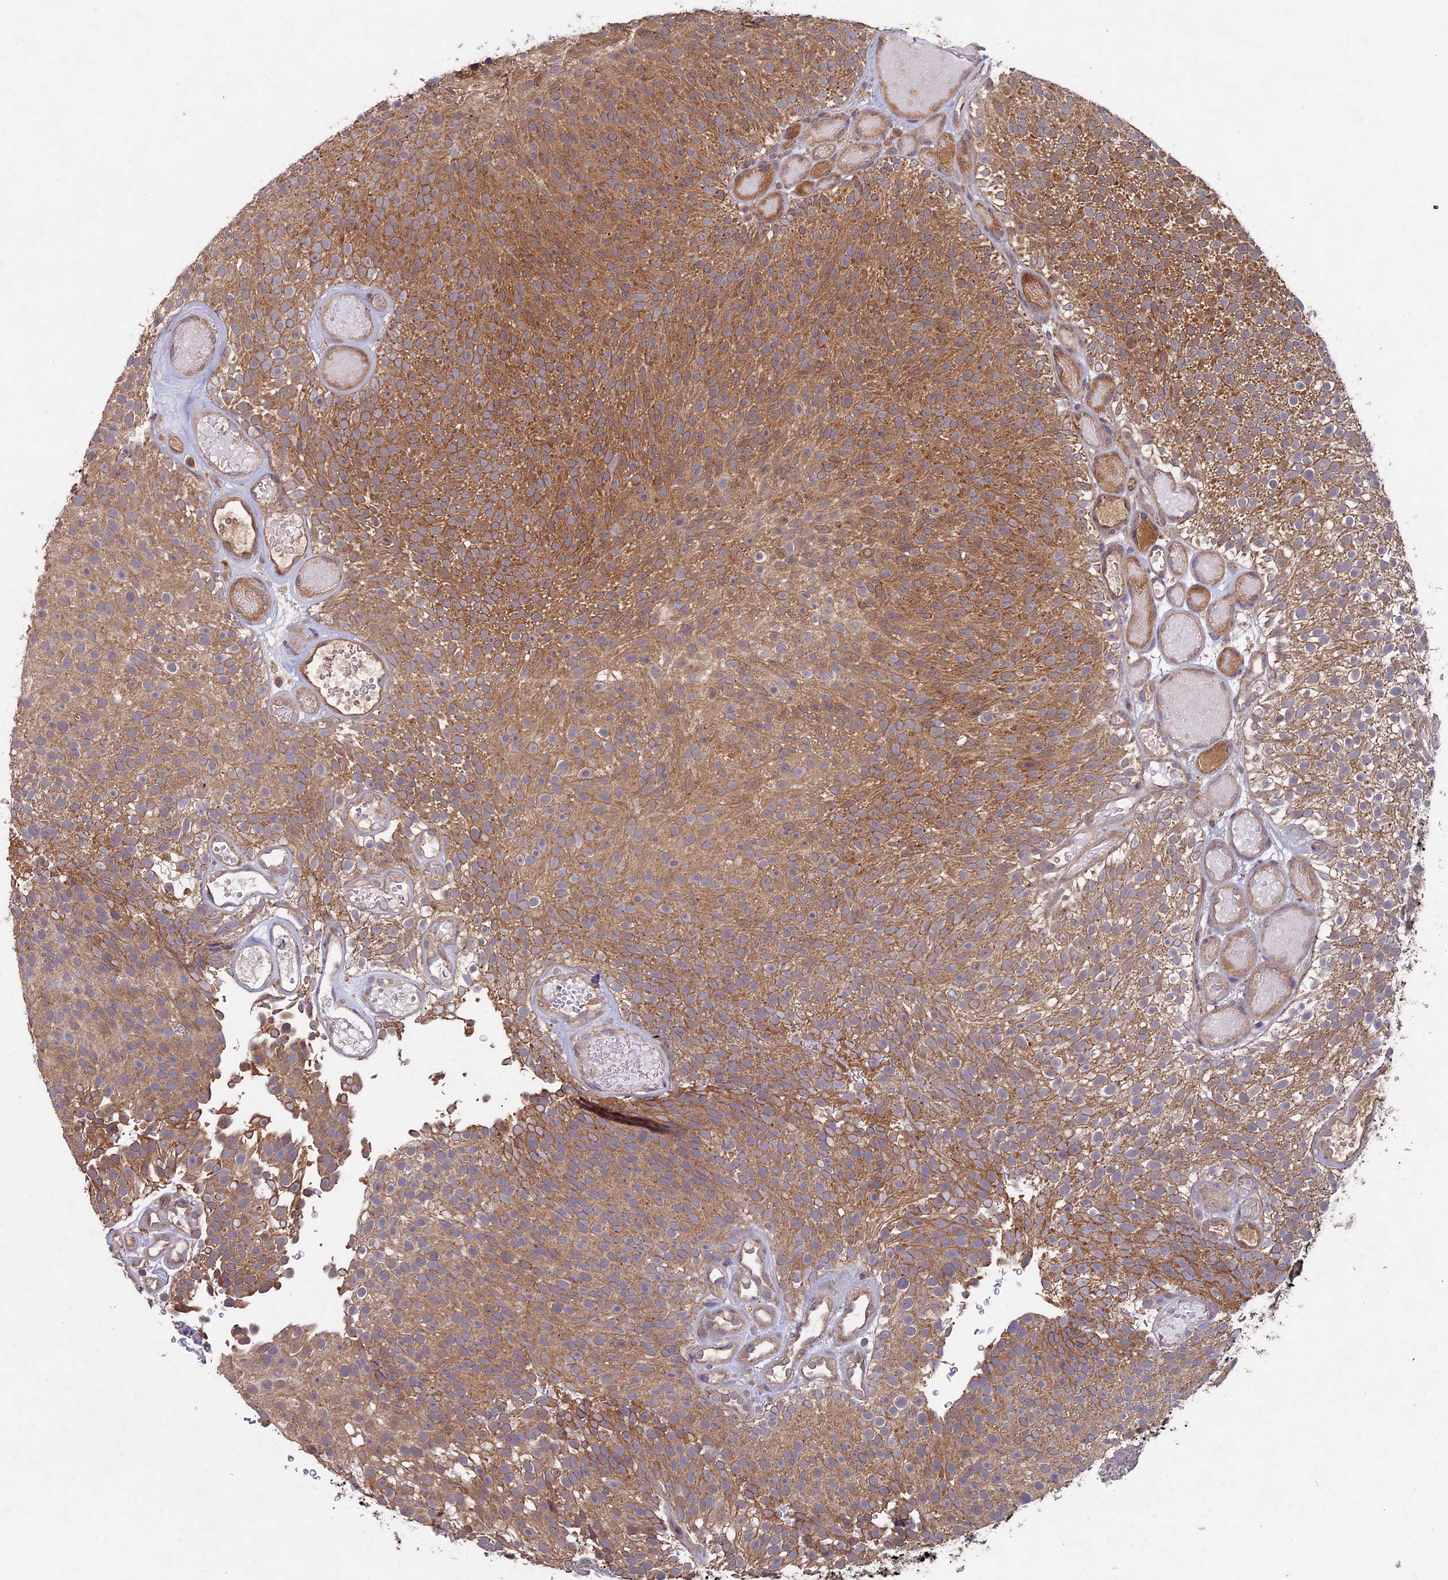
{"staining": {"intensity": "moderate", "quantity": ">75%", "location": "cytoplasmic/membranous"}, "tissue": "urothelial cancer", "cell_type": "Tumor cells", "image_type": "cancer", "snomed": [{"axis": "morphology", "description": "Urothelial carcinoma, Low grade"}, {"axis": "topography", "description": "Urinary bladder"}], "caption": "Moderate cytoplasmic/membranous expression for a protein is seen in approximately >75% of tumor cells of urothelial carcinoma (low-grade) using IHC.", "gene": "RCCD1", "patient": {"sex": "male", "age": 78}}